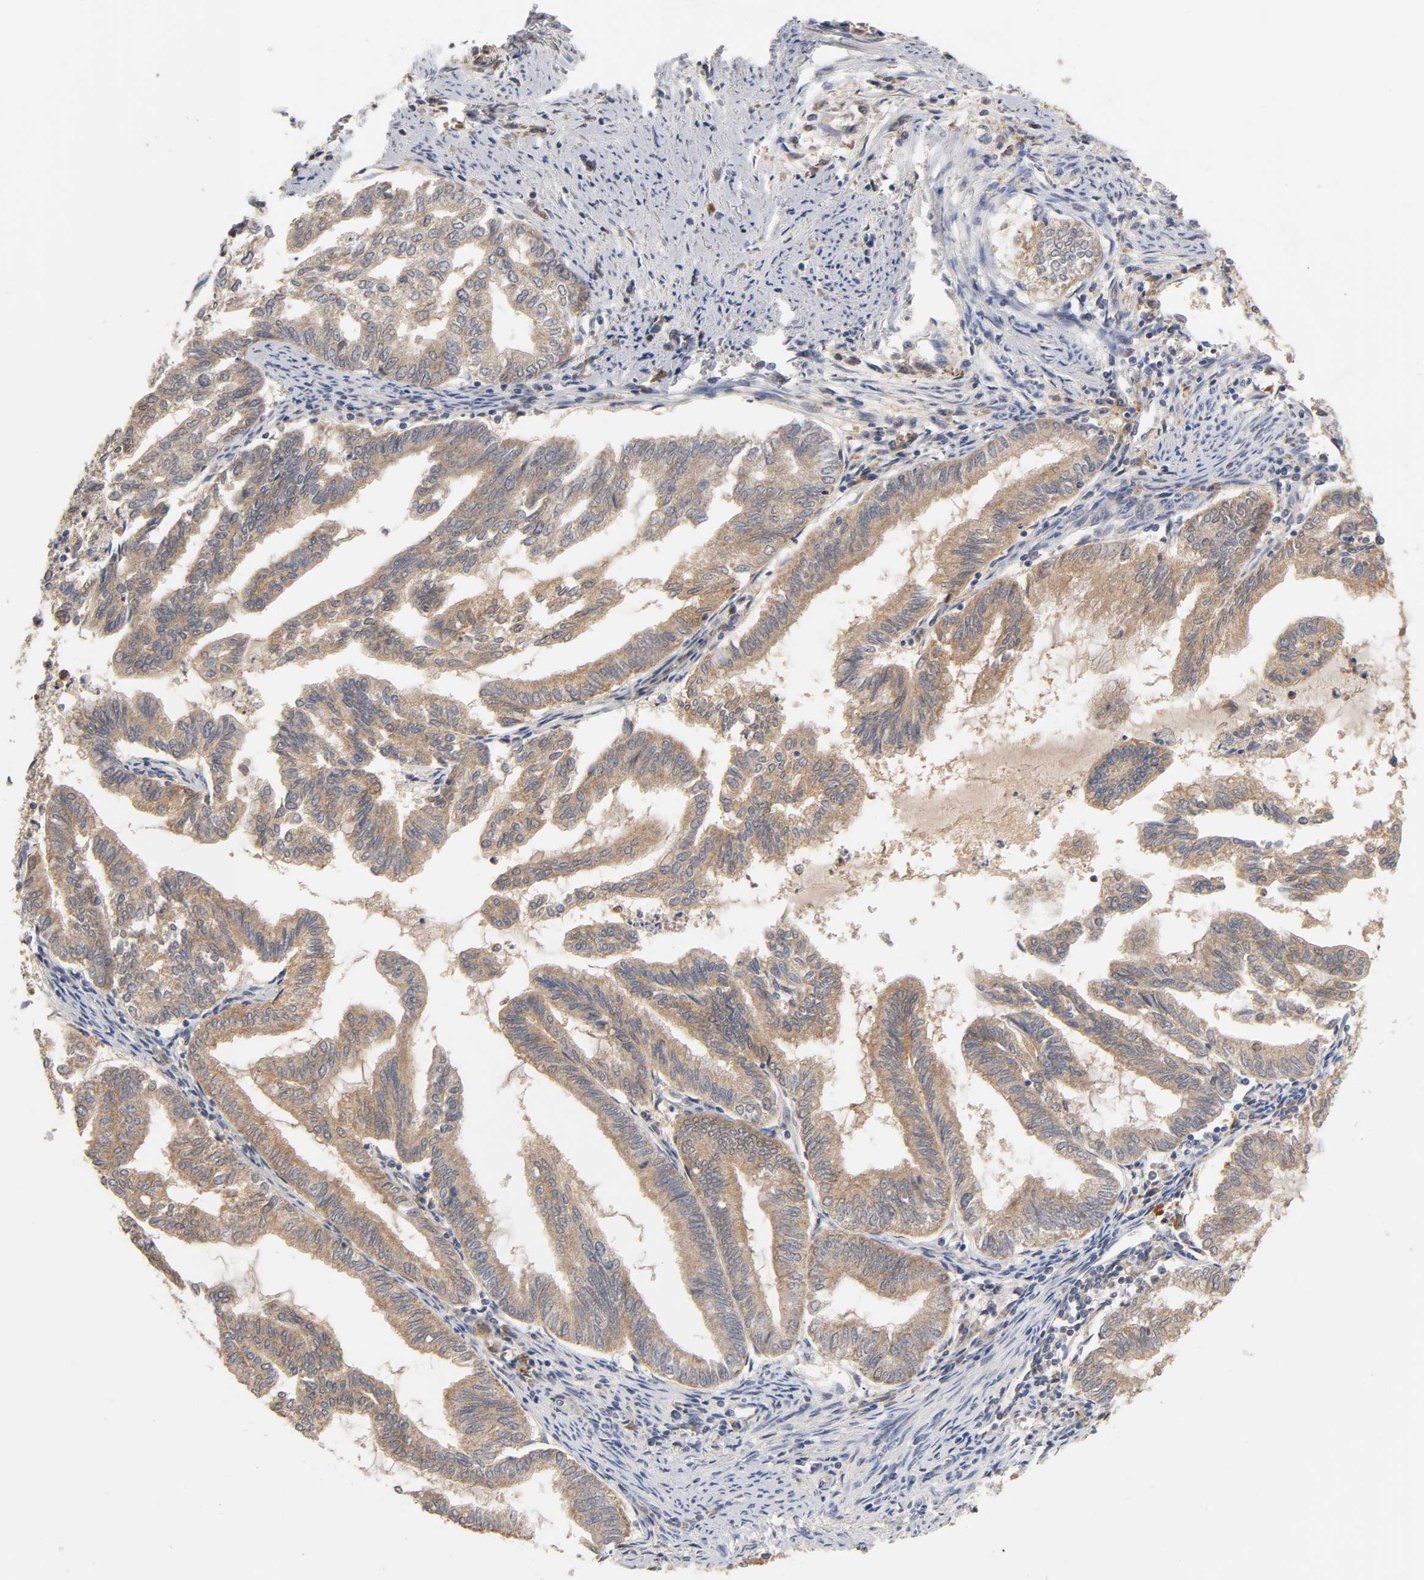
{"staining": {"intensity": "moderate", "quantity": ">75%", "location": "cytoplasmic/membranous"}, "tissue": "endometrial cancer", "cell_type": "Tumor cells", "image_type": "cancer", "snomed": [{"axis": "morphology", "description": "Adenocarcinoma, NOS"}, {"axis": "topography", "description": "Endometrium"}], "caption": "Immunohistochemical staining of adenocarcinoma (endometrial) reveals medium levels of moderate cytoplasmic/membranous protein staining in approximately >75% of tumor cells. Ihc stains the protein of interest in brown and the nuclei are stained blue.", "gene": "GSTZ1", "patient": {"sex": "female", "age": 79}}